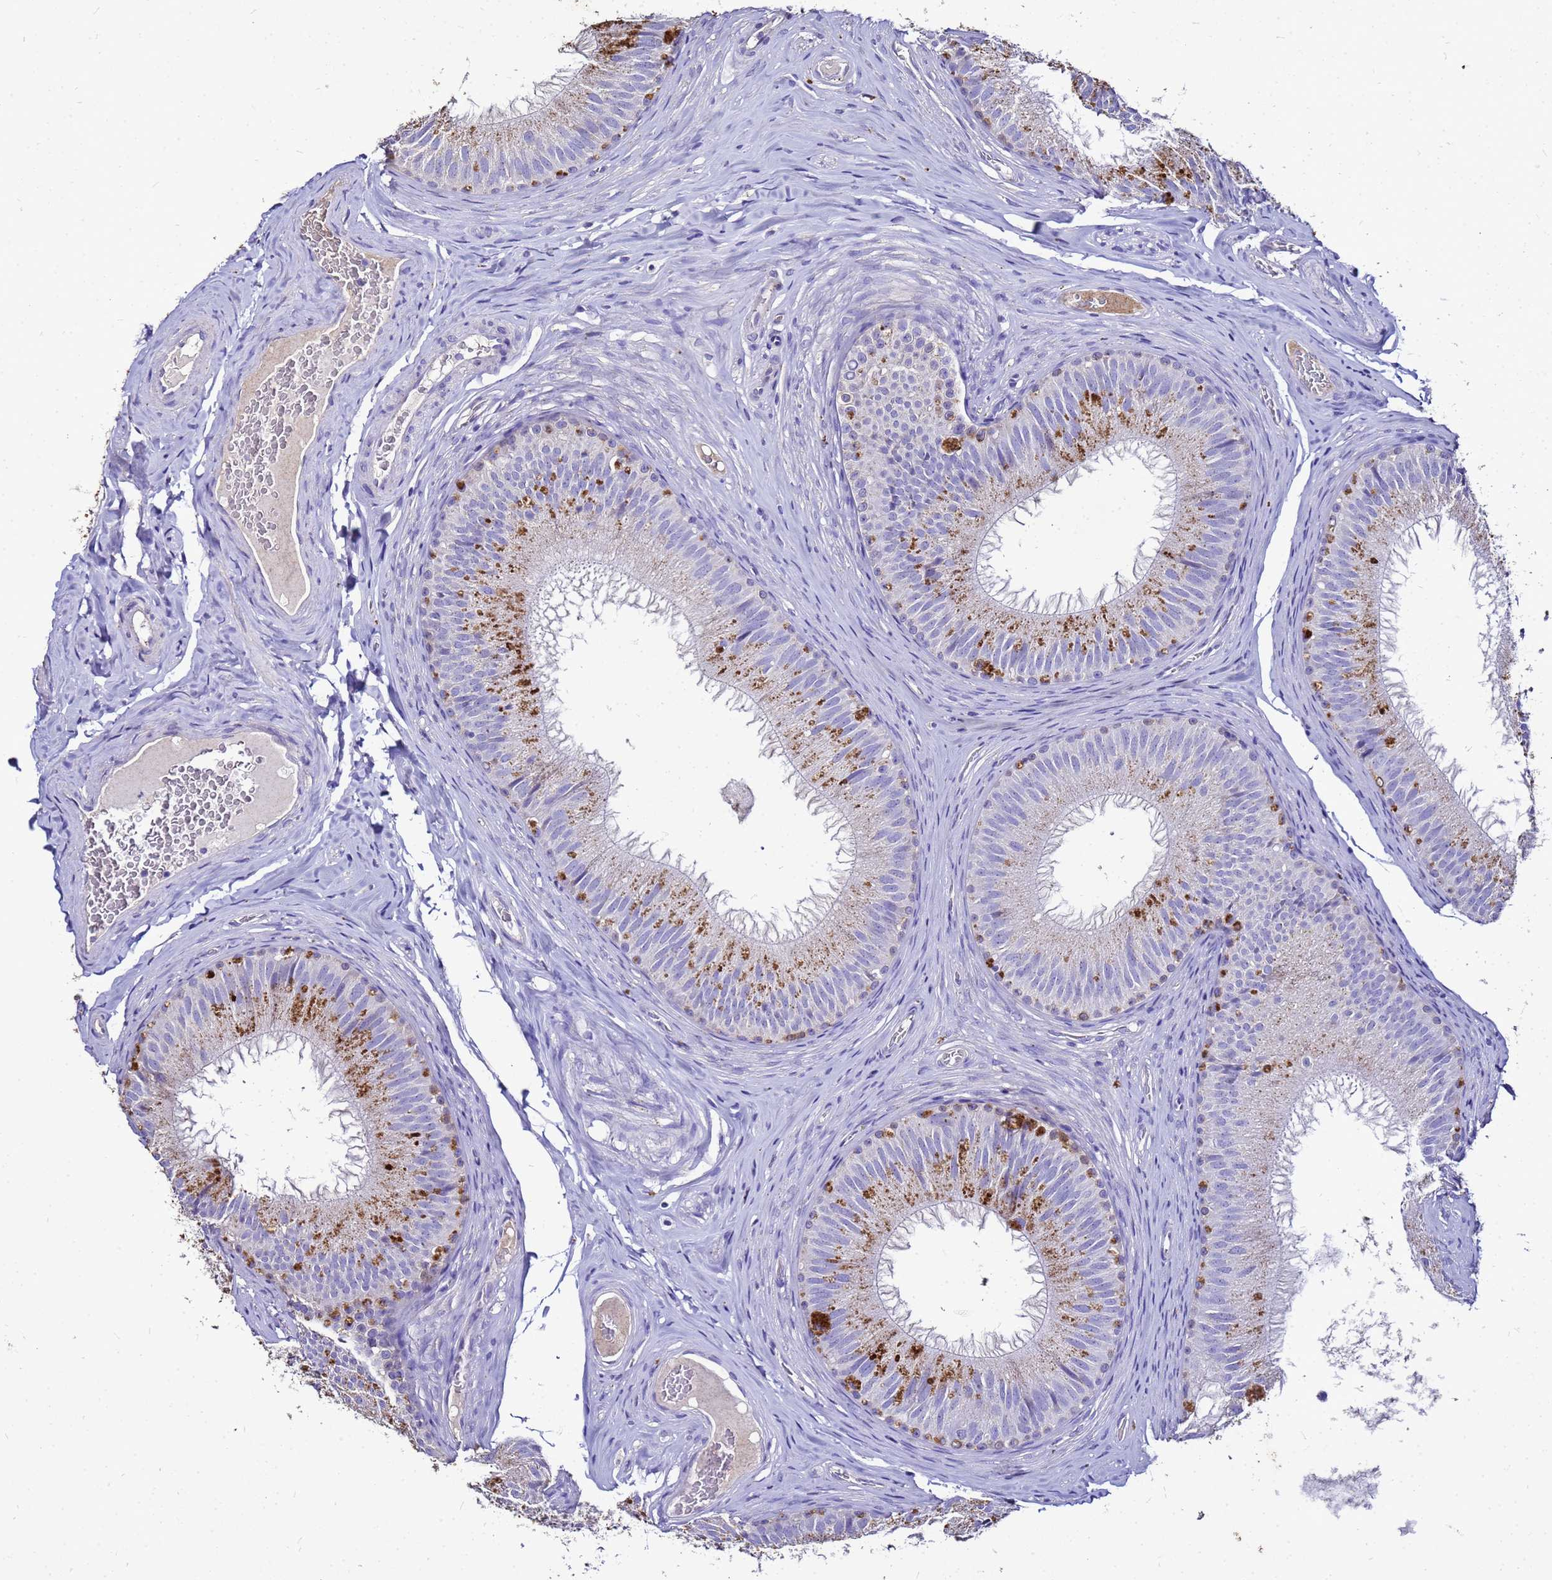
{"staining": {"intensity": "negative", "quantity": "none", "location": "none"}, "tissue": "epididymis", "cell_type": "Glandular cells", "image_type": "normal", "snomed": [{"axis": "morphology", "description": "Normal tissue, NOS"}, {"axis": "topography", "description": "Epididymis"}], "caption": "An immunohistochemistry histopathology image of normal epididymis is shown. There is no staining in glandular cells of epididymis. The staining is performed using DAB brown chromogen with nuclei counter-stained in using hematoxylin.", "gene": "S100A2", "patient": {"sex": "male", "age": 34}}